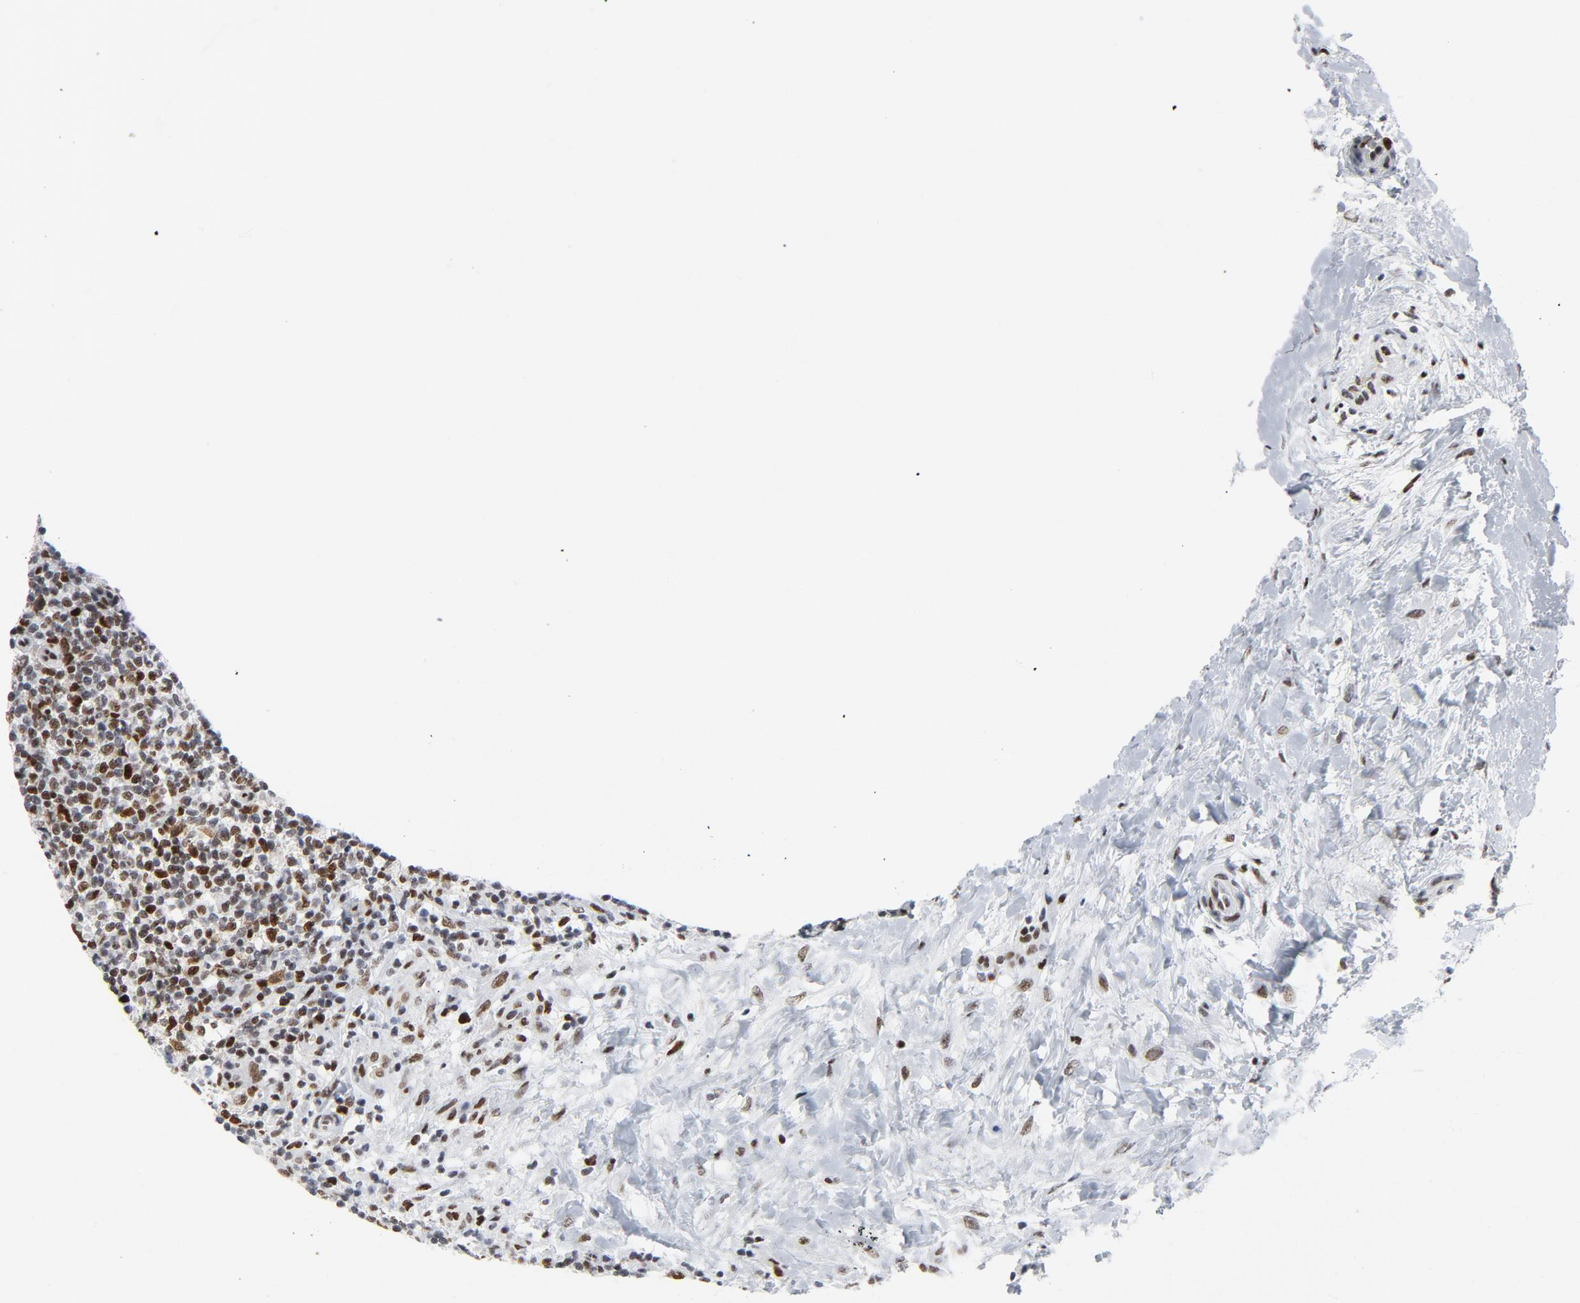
{"staining": {"intensity": "strong", "quantity": "25%-75%", "location": "nuclear"}, "tissue": "lymphoma", "cell_type": "Tumor cells", "image_type": "cancer", "snomed": [{"axis": "morphology", "description": "Malignant lymphoma, non-Hodgkin's type, Low grade"}, {"axis": "topography", "description": "Lymph node"}], "caption": "IHC histopathology image of low-grade malignant lymphoma, non-Hodgkin's type stained for a protein (brown), which demonstrates high levels of strong nuclear expression in about 25%-75% of tumor cells.", "gene": "POLD1", "patient": {"sex": "female", "age": 76}}